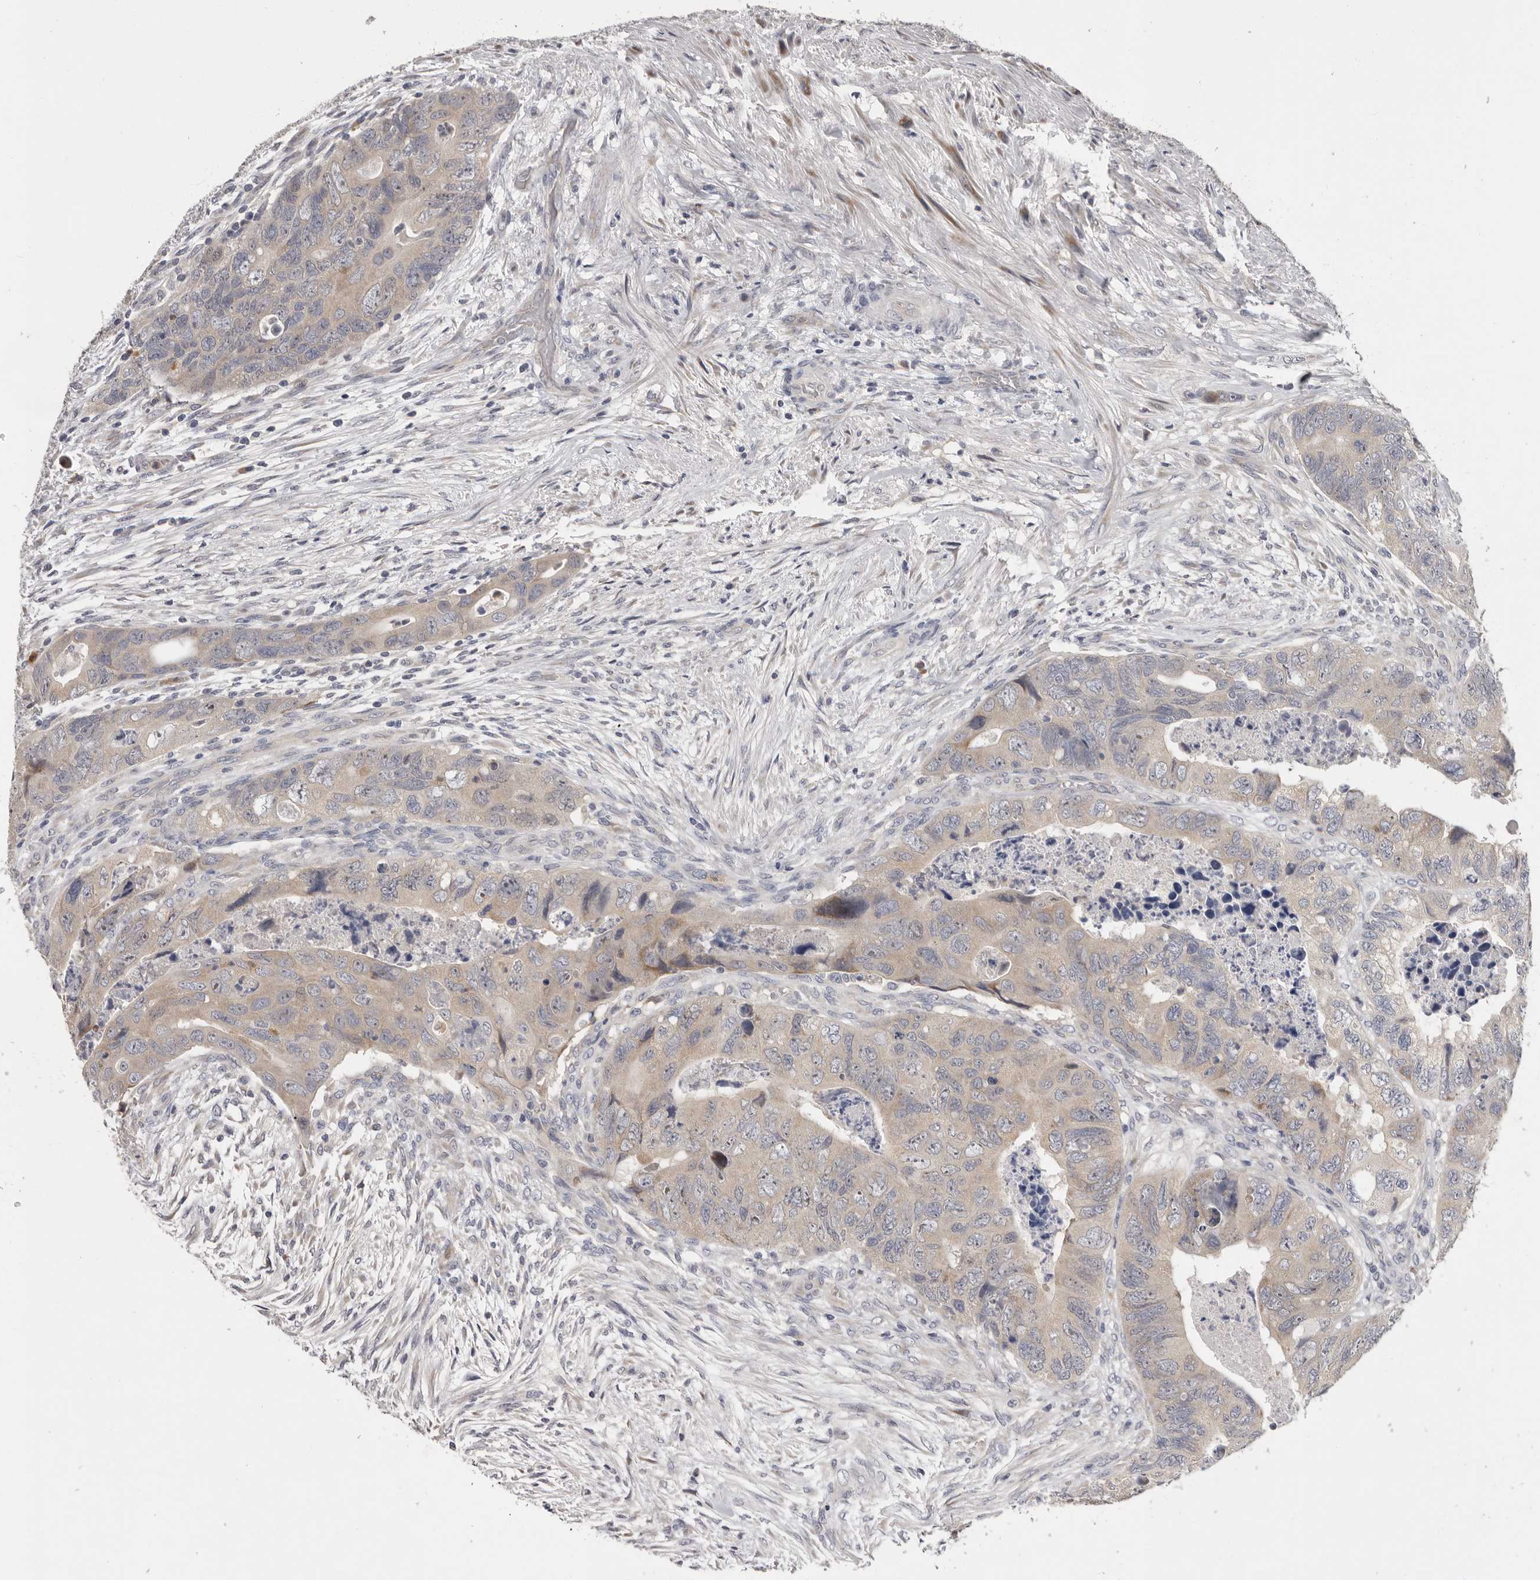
{"staining": {"intensity": "weak", "quantity": ">75%", "location": "cytoplasmic/membranous"}, "tissue": "colorectal cancer", "cell_type": "Tumor cells", "image_type": "cancer", "snomed": [{"axis": "morphology", "description": "Adenocarcinoma, NOS"}, {"axis": "topography", "description": "Rectum"}], "caption": "An image of colorectal cancer stained for a protein exhibits weak cytoplasmic/membranous brown staining in tumor cells. (DAB (3,3'-diaminobenzidine) = brown stain, brightfield microscopy at high magnification).", "gene": "KIF2B", "patient": {"sex": "male", "age": 63}}